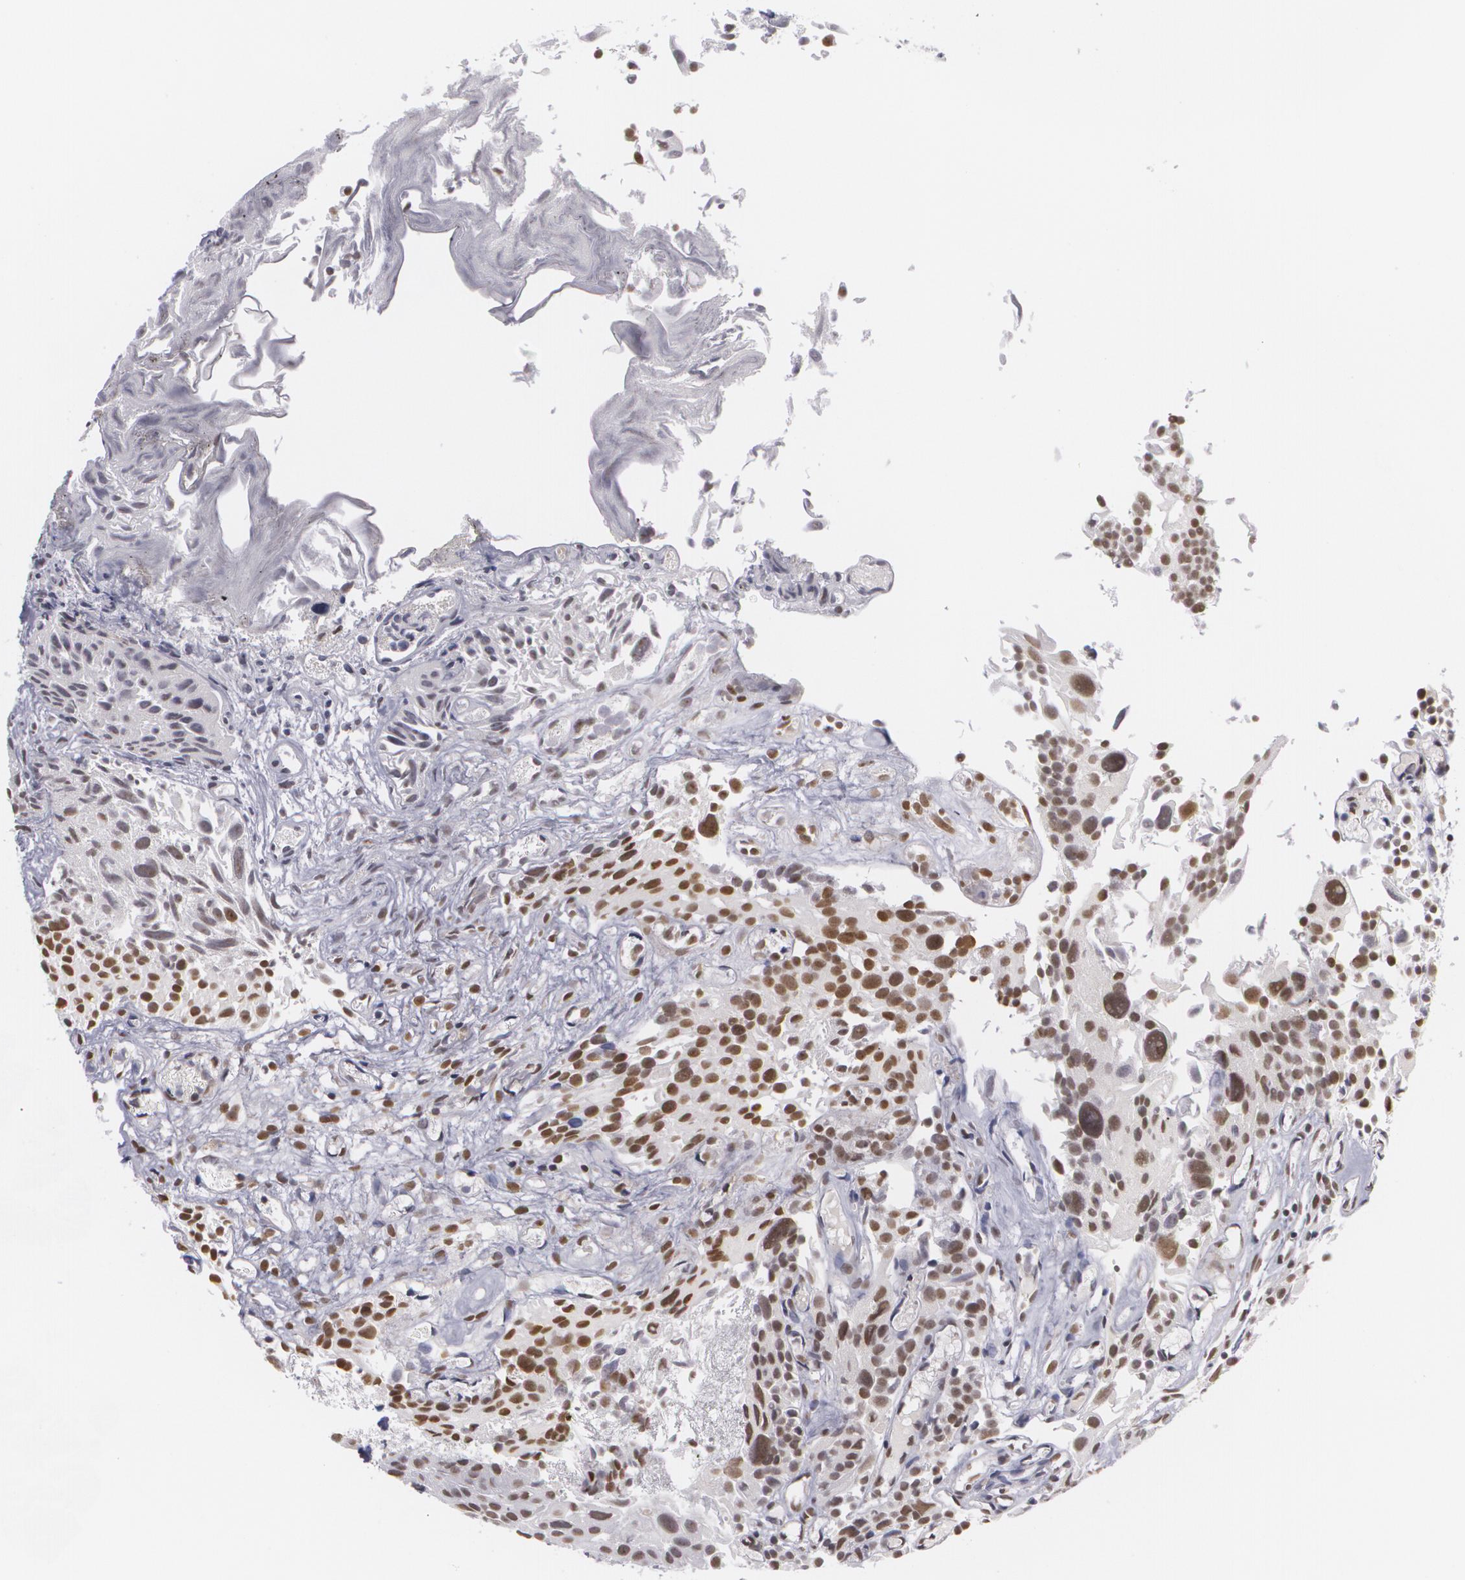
{"staining": {"intensity": "weak", "quantity": ">75%", "location": "nuclear"}, "tissue": "urothelial cancer", "cell_type": "Tumor cells", "image_type": "cancer", "snomed": [{"axis": "morphology", "description": "Urothelial carcinoma, High grade"}, {"axis": "topography", "description": "Urinary bladder"}], "caption": "Urothelial cancer tissue displays weak nuclear positivity in about >75% of tumor cells, visualized by immunohistochemistry.", "gene": "RRP7A", "patient": {"sex": "female", "age": 78}}